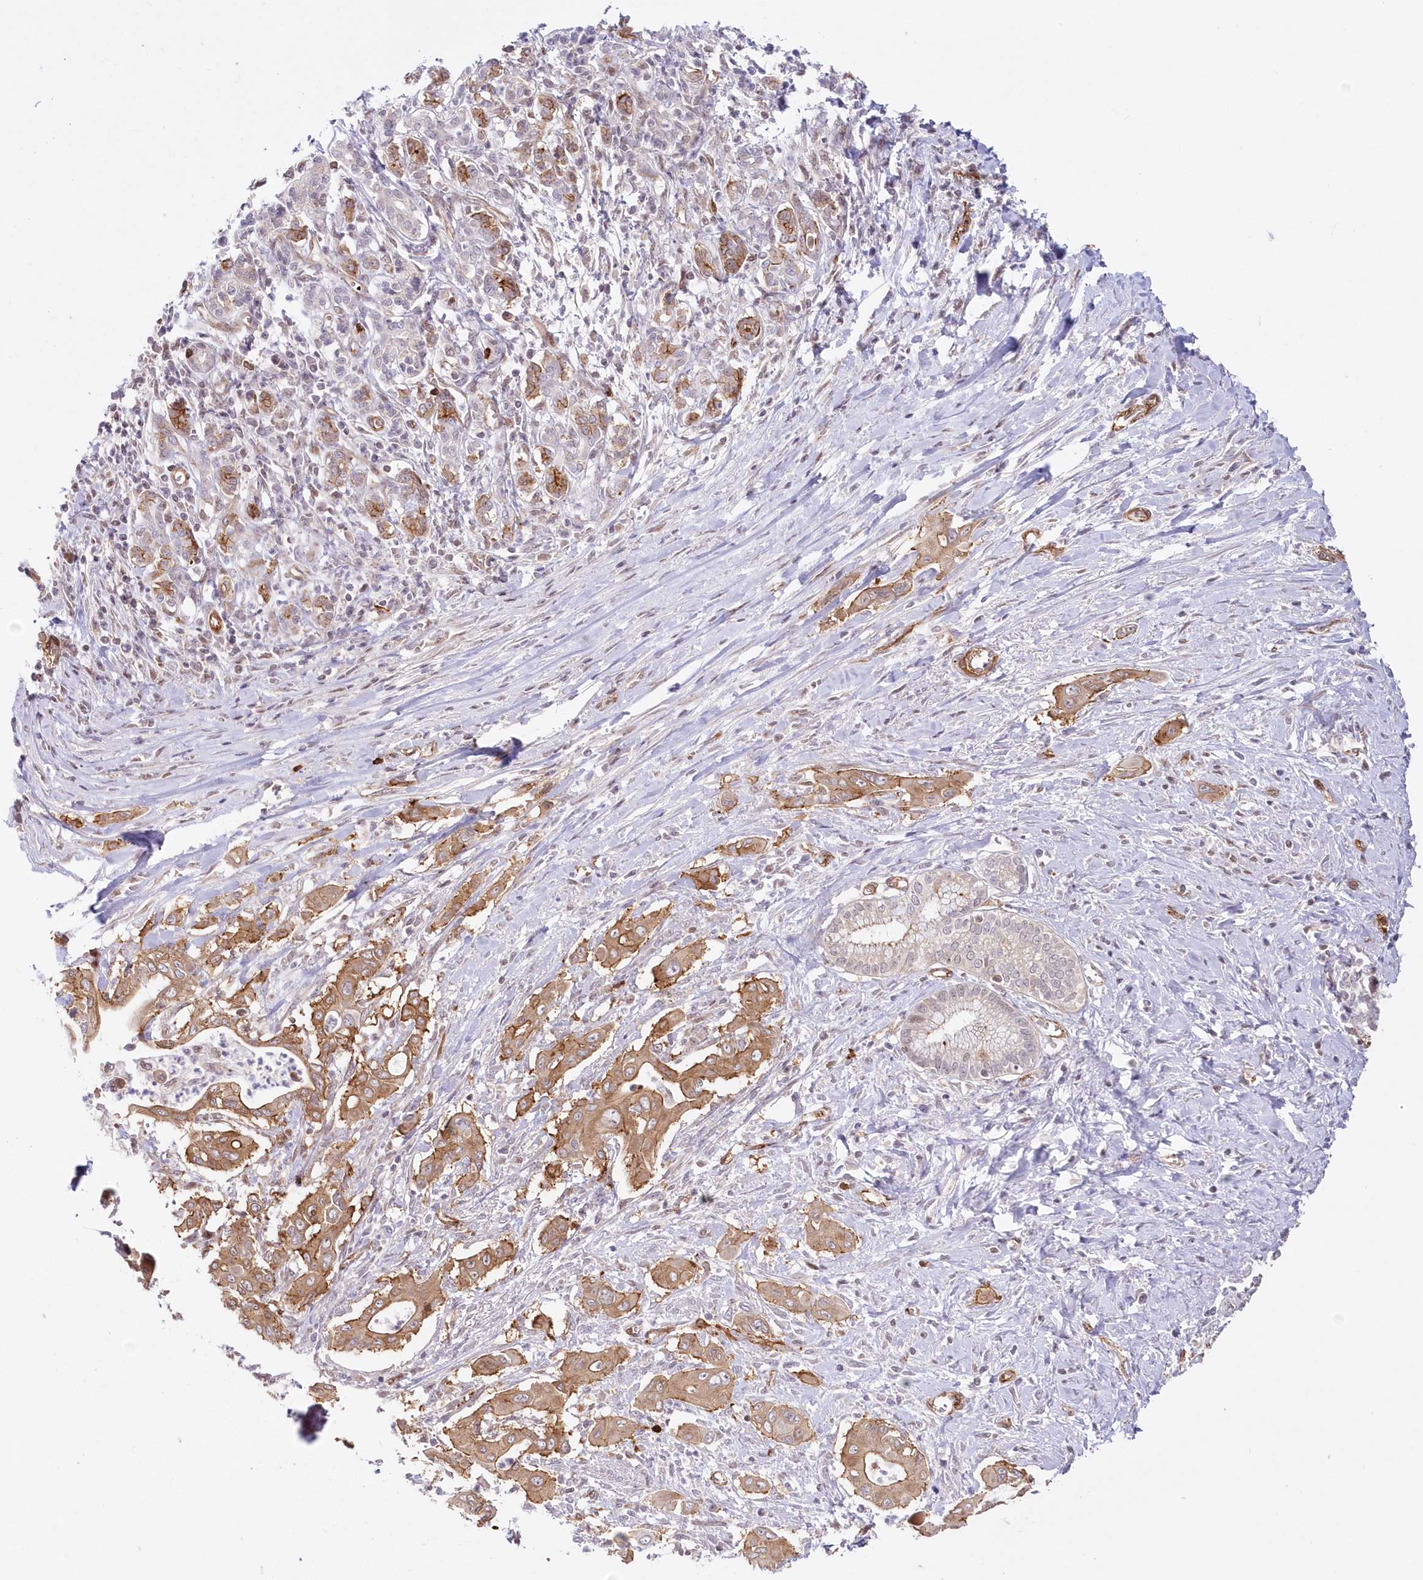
{"staining": {"intensity": "moderate", "quantity": ">75%", "location": "cytoplasmic/membranous"}, "tissue": "pancreatic cancer", "cell_type": "Tumor cells", "image_type": "cancer", "snomed": [{"axis": "morphology", "description": "Adenocarcinoma, NOS"}, {"axis": "topography", "description": "Pancreas"}], "caption": "Immunohistochemical staining of adenocarcinoma (pancreatic) displays medium levels of moderate cytoplasmic/membranous positivity in about >75% of tumor cells. (DAB IHC, brown staining for protein, blue staining for nuclei).", "gene": "AFAP1L2", "patient": {"sex": "male", "age": 58}}